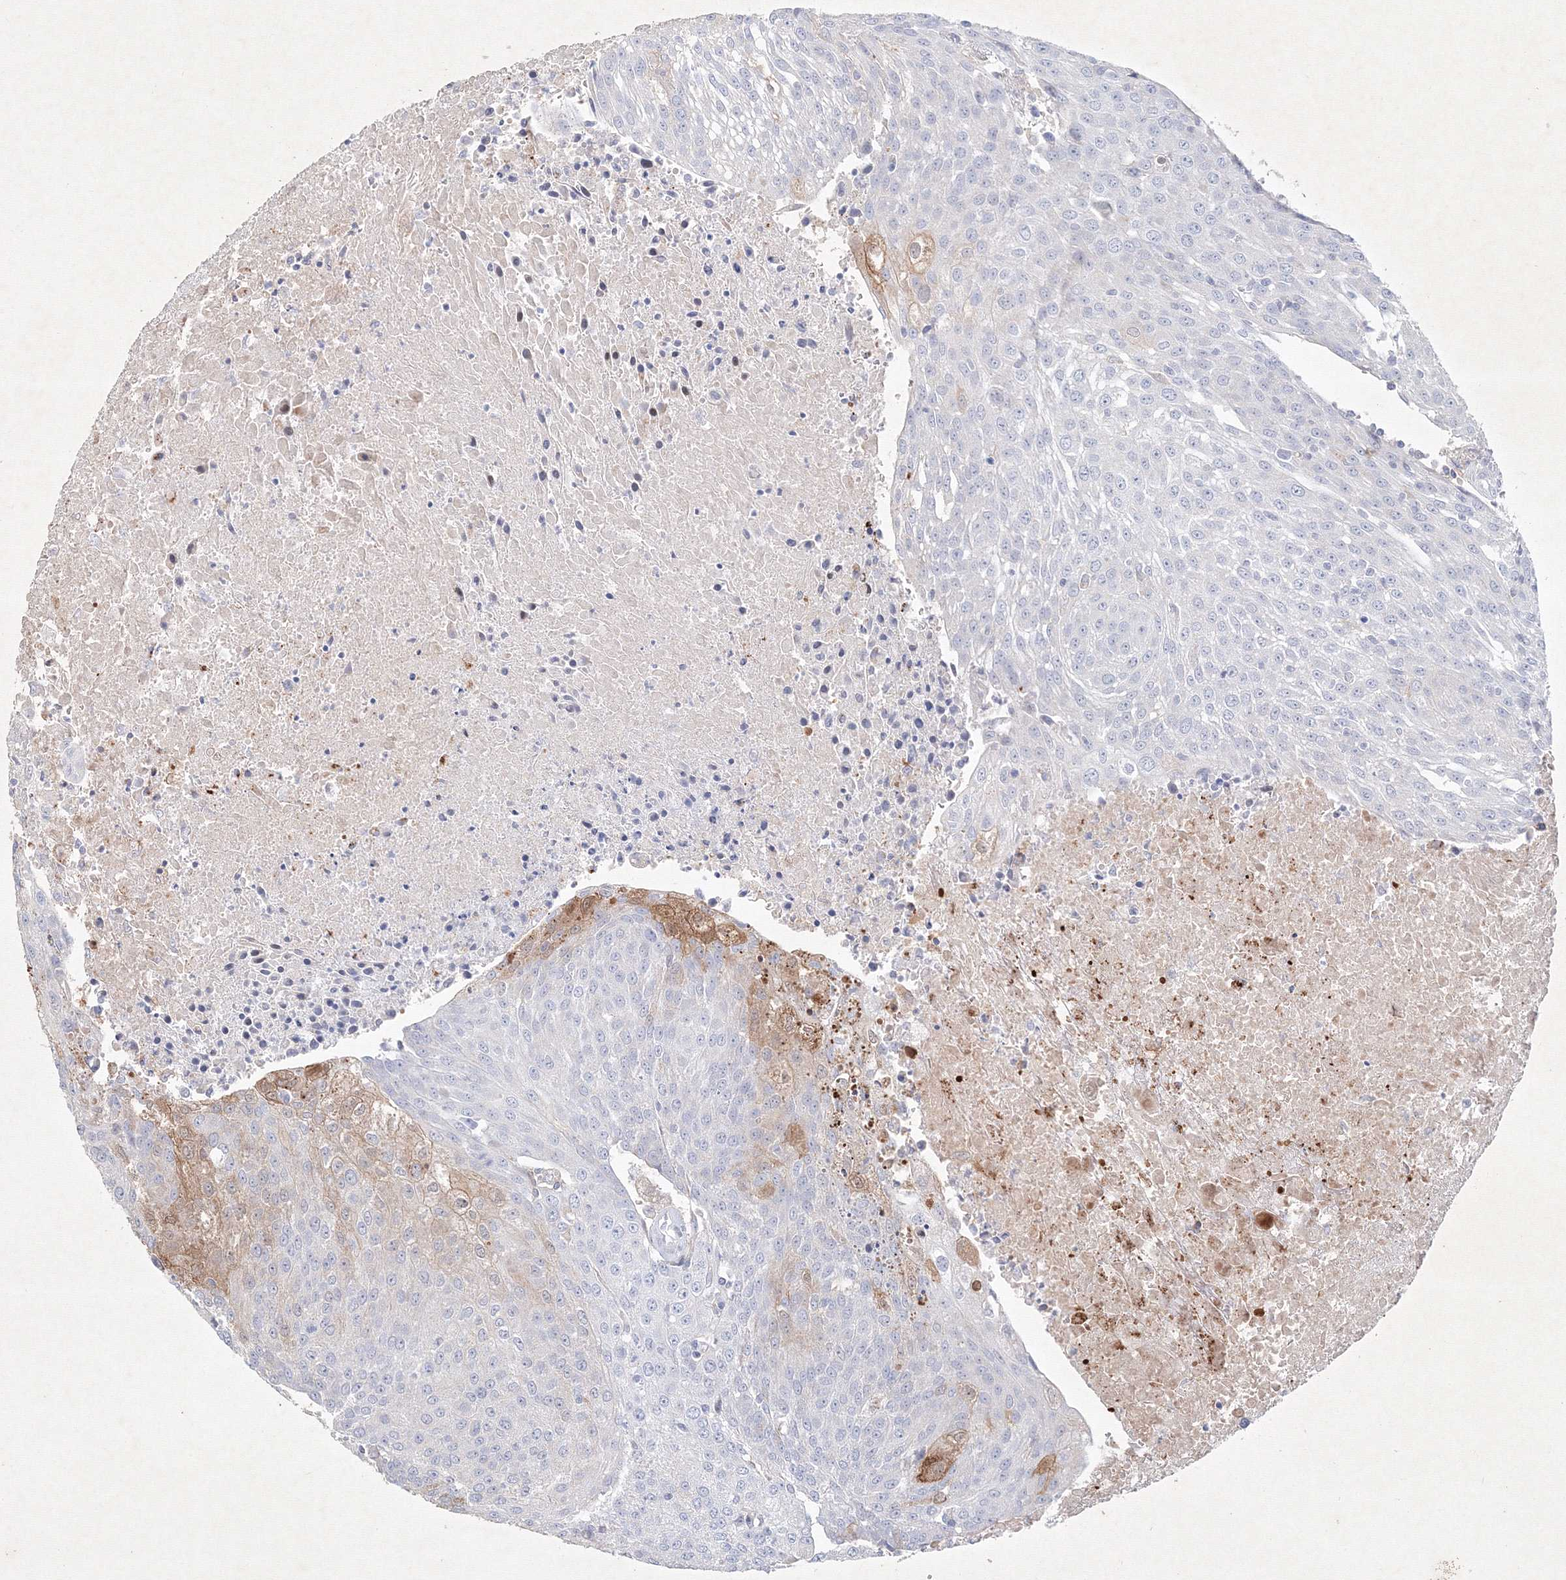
{"staining": {"intensity": "moderate", "quantity": "<25%", "location": "cytoplasmic/membranous"}, "tissue": "urothelial cancer", "cell_type": "Tumor cells", "image_type": "cancer", "snomed": [{"axis": "morphology", "description": "Urothelial carcinoma, High grade"}, {"axis": "topography", "description": "Urinary bladder"}], "caption": "IHC photomicrograph of neoplastic tissue: urothelial cancer stained using IHC demonstrates low levels of moderate protein expression localized specifically in the cytoplasmic/membranous of tumor cells, appearing as a cytoplasmic/membranous brown color.", "gene": "CXXC4", "patient": {"sex": "female", "age": 85}}